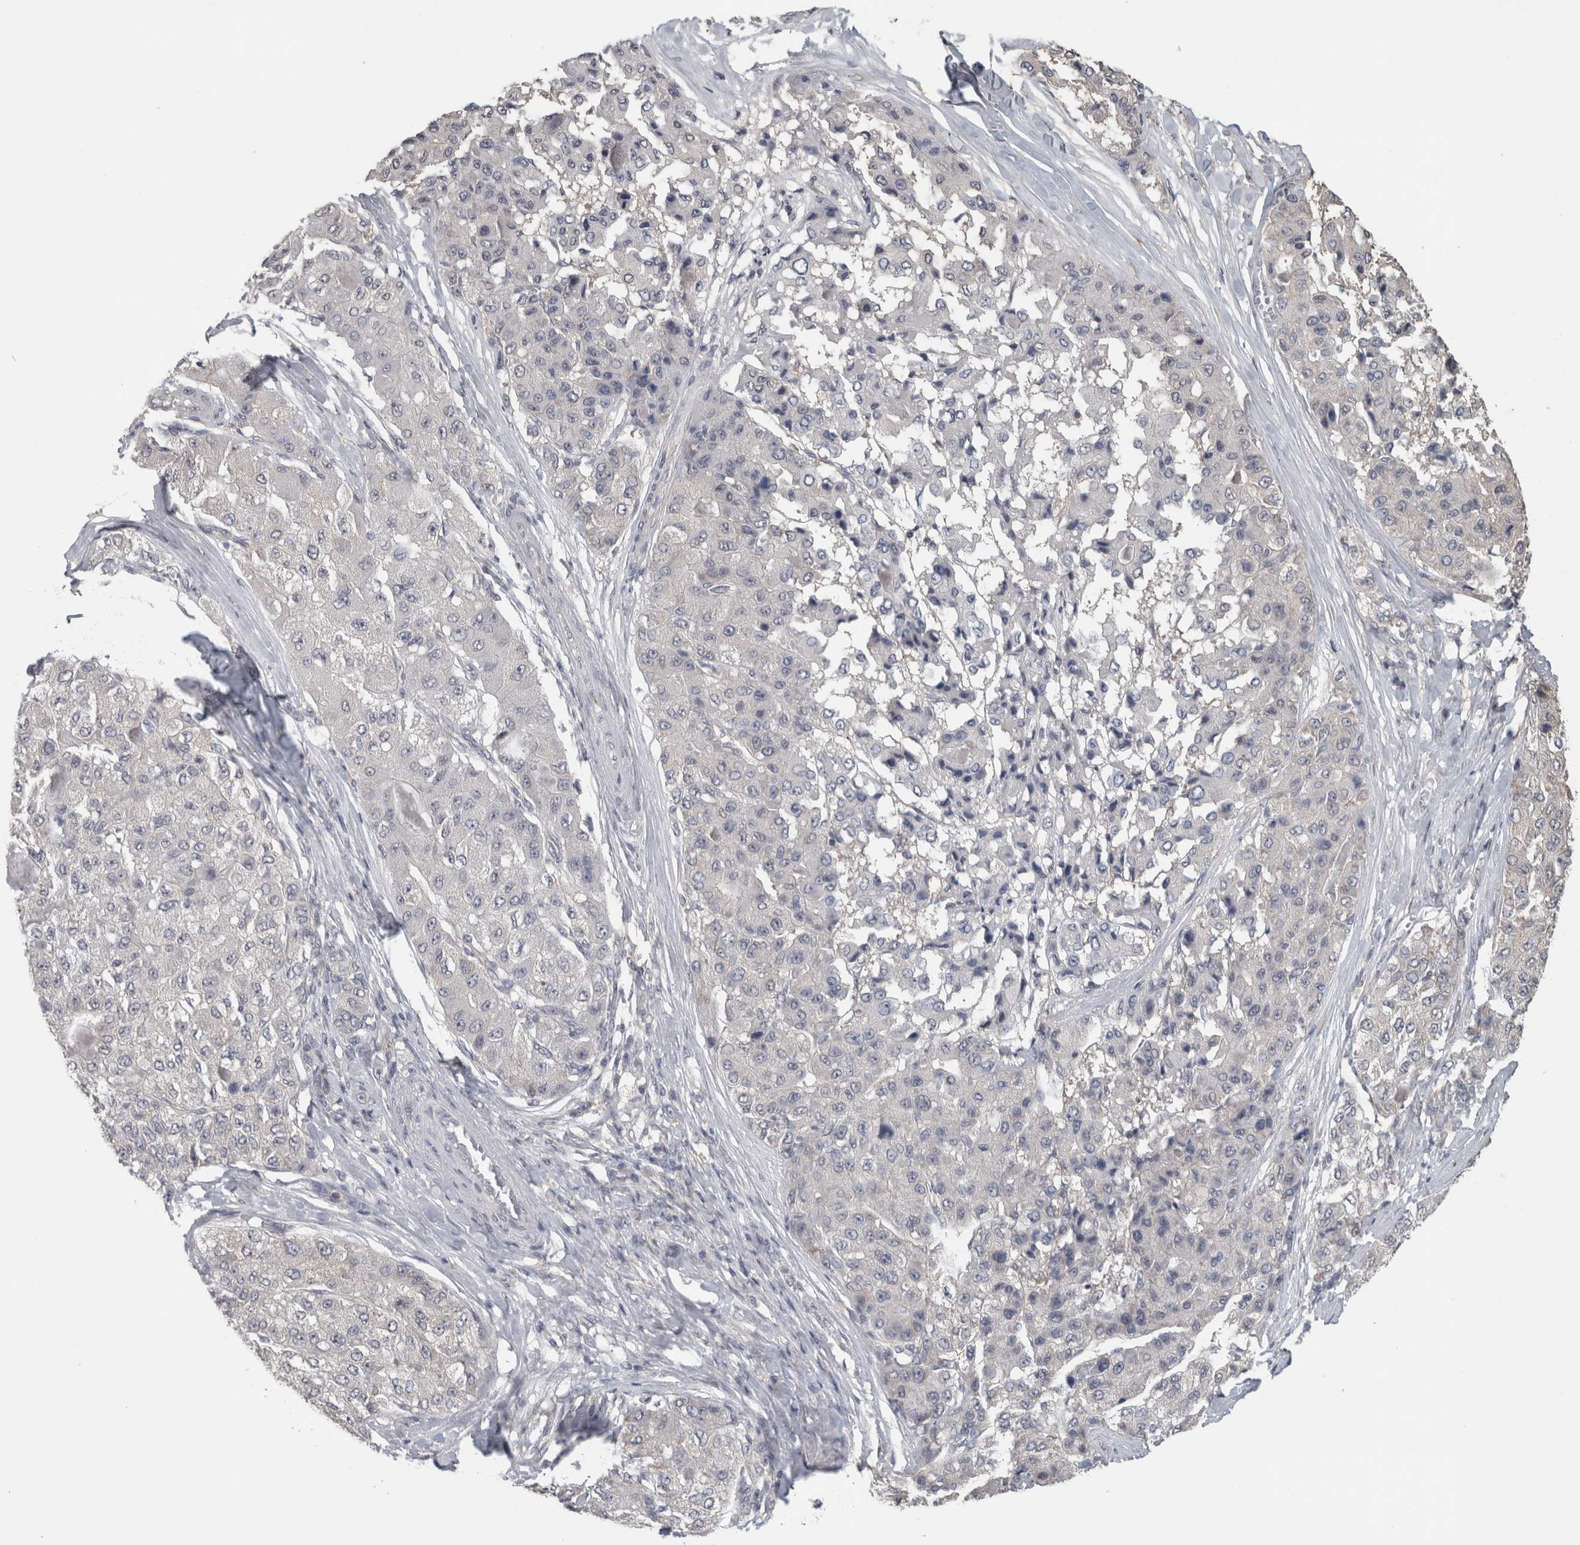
{"staining": {"intensity": "negative", "quantity": "none", "location": "none"}, "tissue": "liver cancer", "cell_type": "Tumor cells", "image_type": "cancer", "snomed": [{"axis": "morphology", "description": "Carcinoma, Hepatocellular, NOS"}, {"axis": "topography", "description": "Liver"}], "caption": "DAB (3,3'-diaminobenzidine) immunohistochemical staining of human liver hepatocellular carcinoma demonstrates no significant expression in tumor cells.", "gene": "ATXN2", "patient": {"sex": "male", "age": 80}}